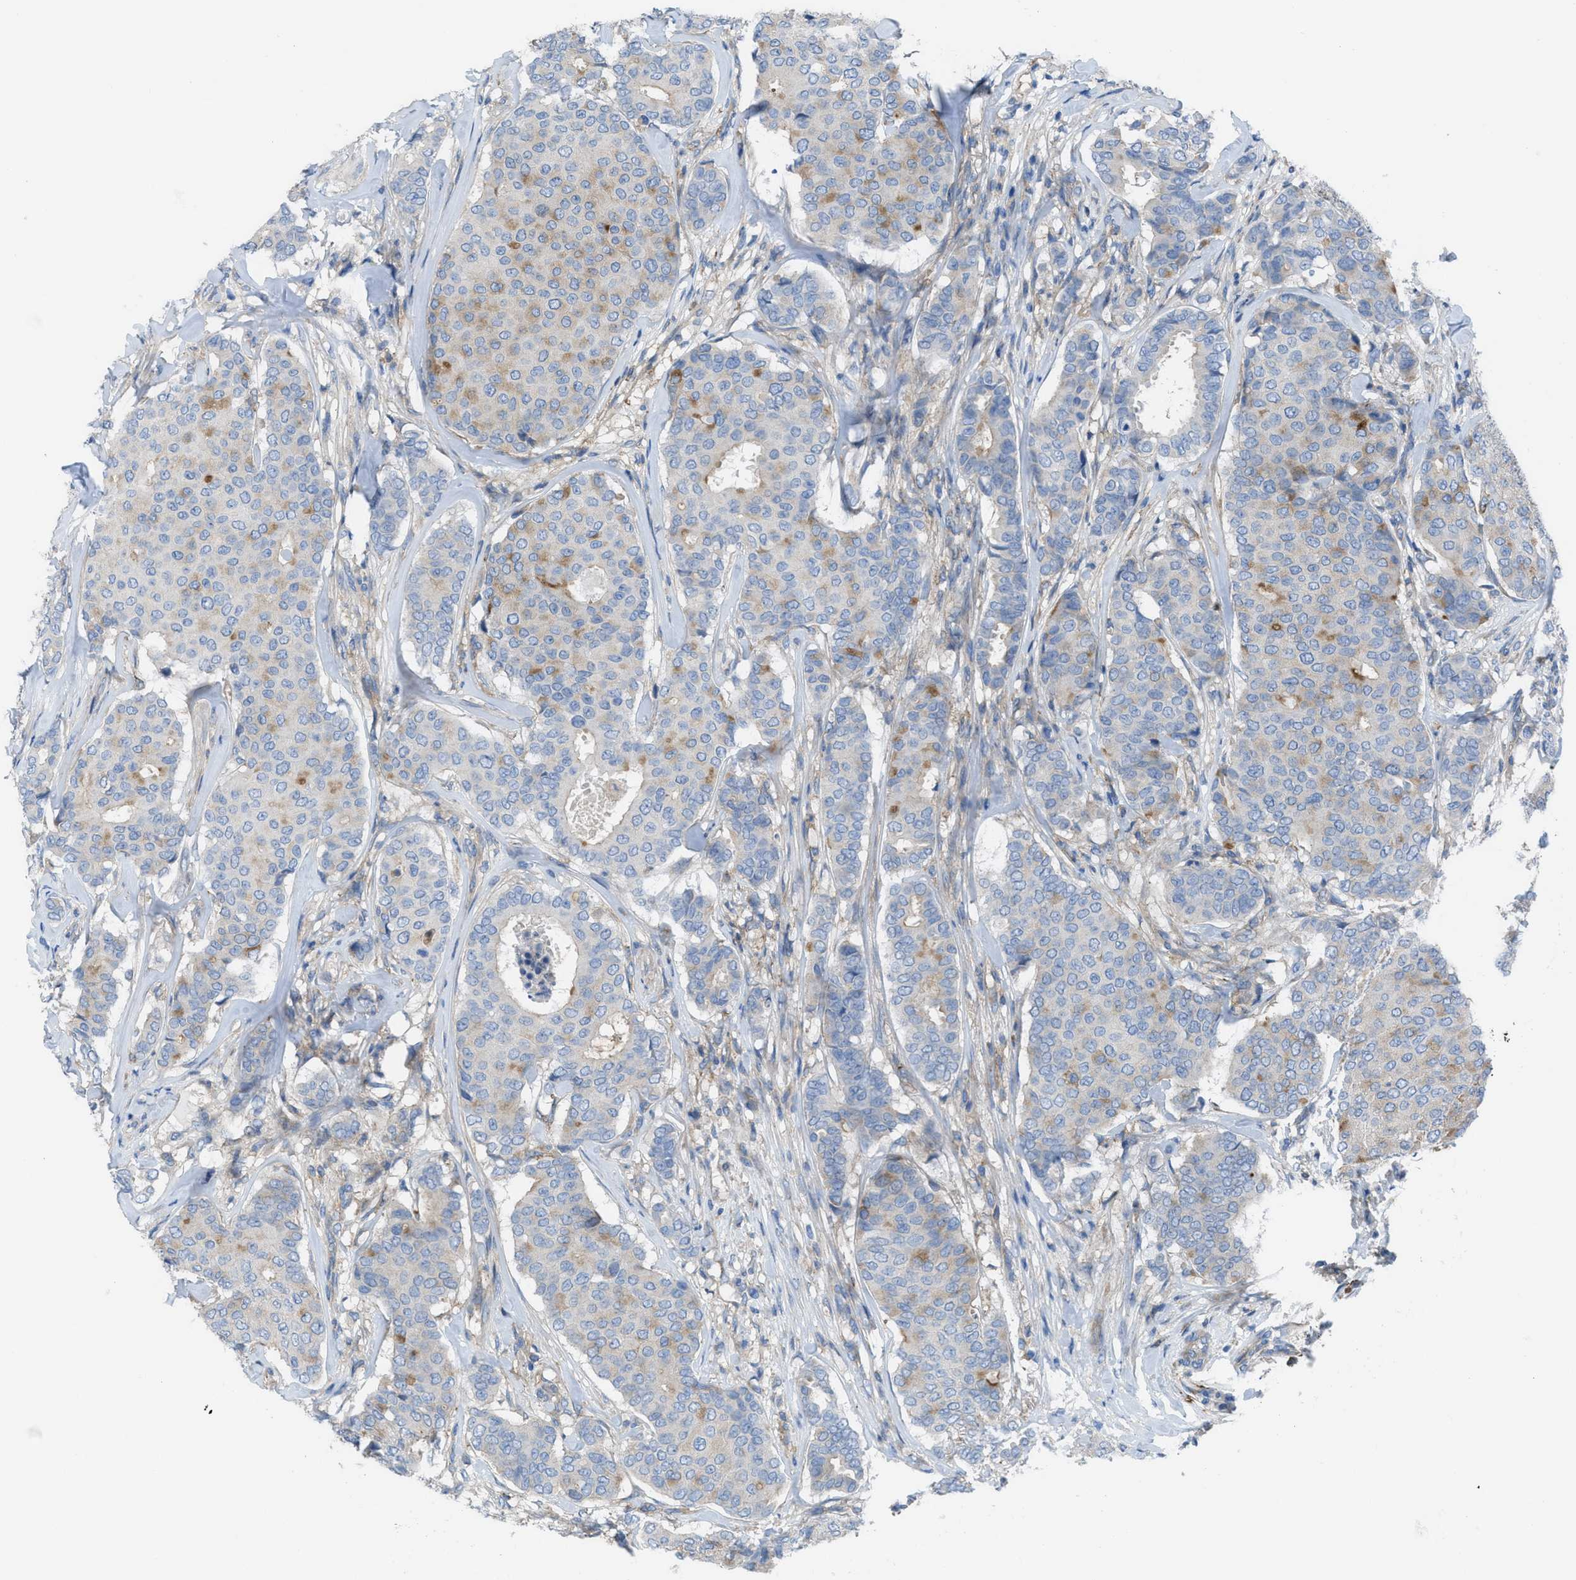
{"staining": {"intensity": "moderate", "quantity": "25%-75%", "location": "cytoplasmic/membranous"}, "tissue": "breast cancer", "cell_type": "Tumor cells", "image_type": "cancer", "snomed": [{"axis": "morphology", "description": "Duct carcinoma"}, {"axis": "topography", "description": "Breast"}], "caption": "High-power microscopy captured an immunohistochemistry micrograph of invasive ductal carcinoma (breast), revealing moderate cytoplasmic/membranous expression in approximately 25%-75% of tumor cells.", "gene": "EGFR", "patient": {"sex": "female", "age": 75}}